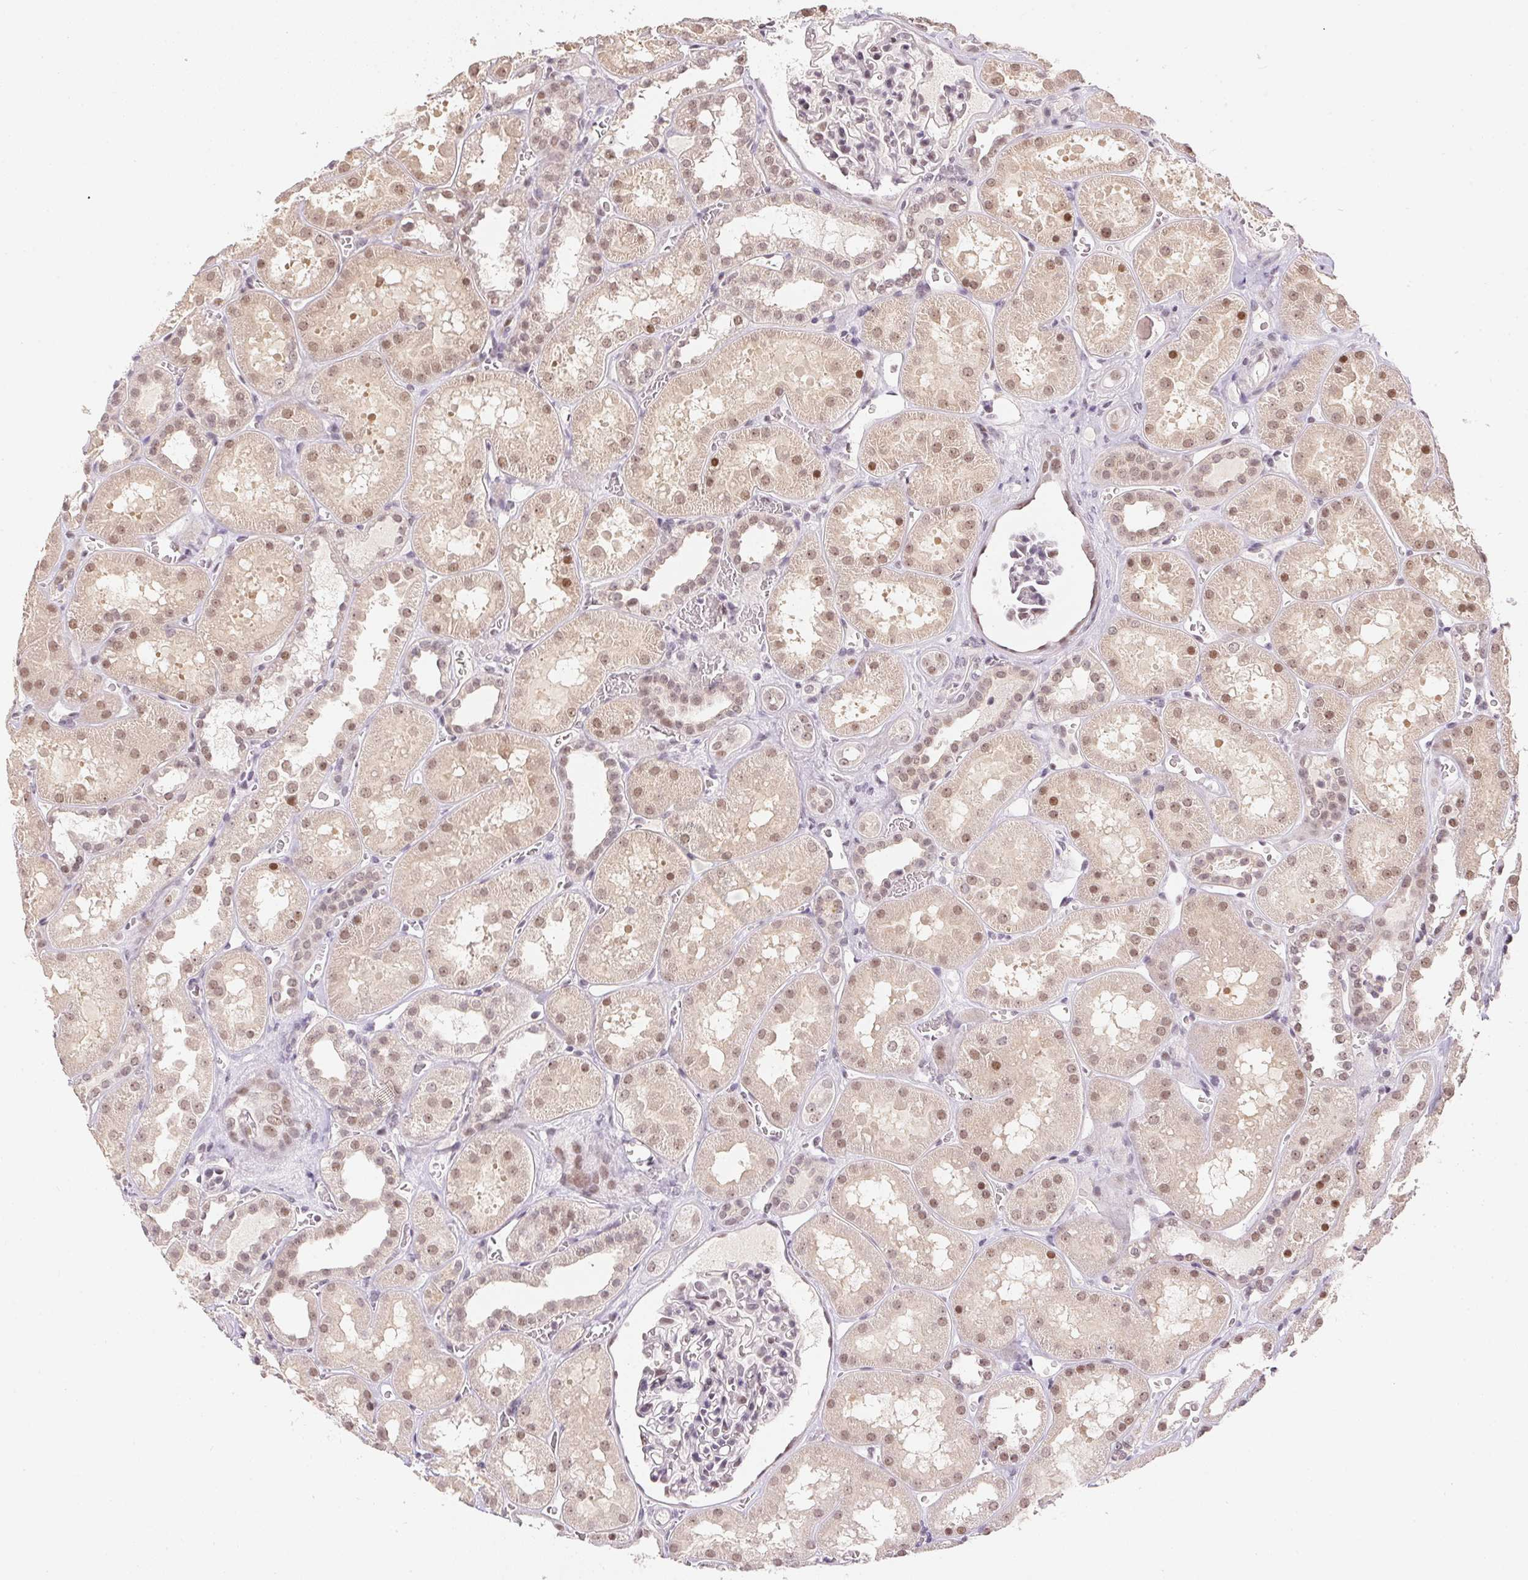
{"staining": {"intensity": "weak", "quantity": "25%-75%", "location": "nuclear"}, "tissue": "kidney", "cell_type": "Cells in glomeruli", "image_type": "normal", "snomed": [{"axis": "morphology", "description": "Normal tissue, NOS"}, {"axis": "topography", "description": "Kidney"}], "caption": "This histopathology image exhibits normal kidney stained with IHC to label a protein in brown. The nuclear of cells in glomeruli show weak positivity for the protein. Nuclei are counter-stained blue.", "gene": "KDM4D", "patient": {"sex": "female", "age": 41}}